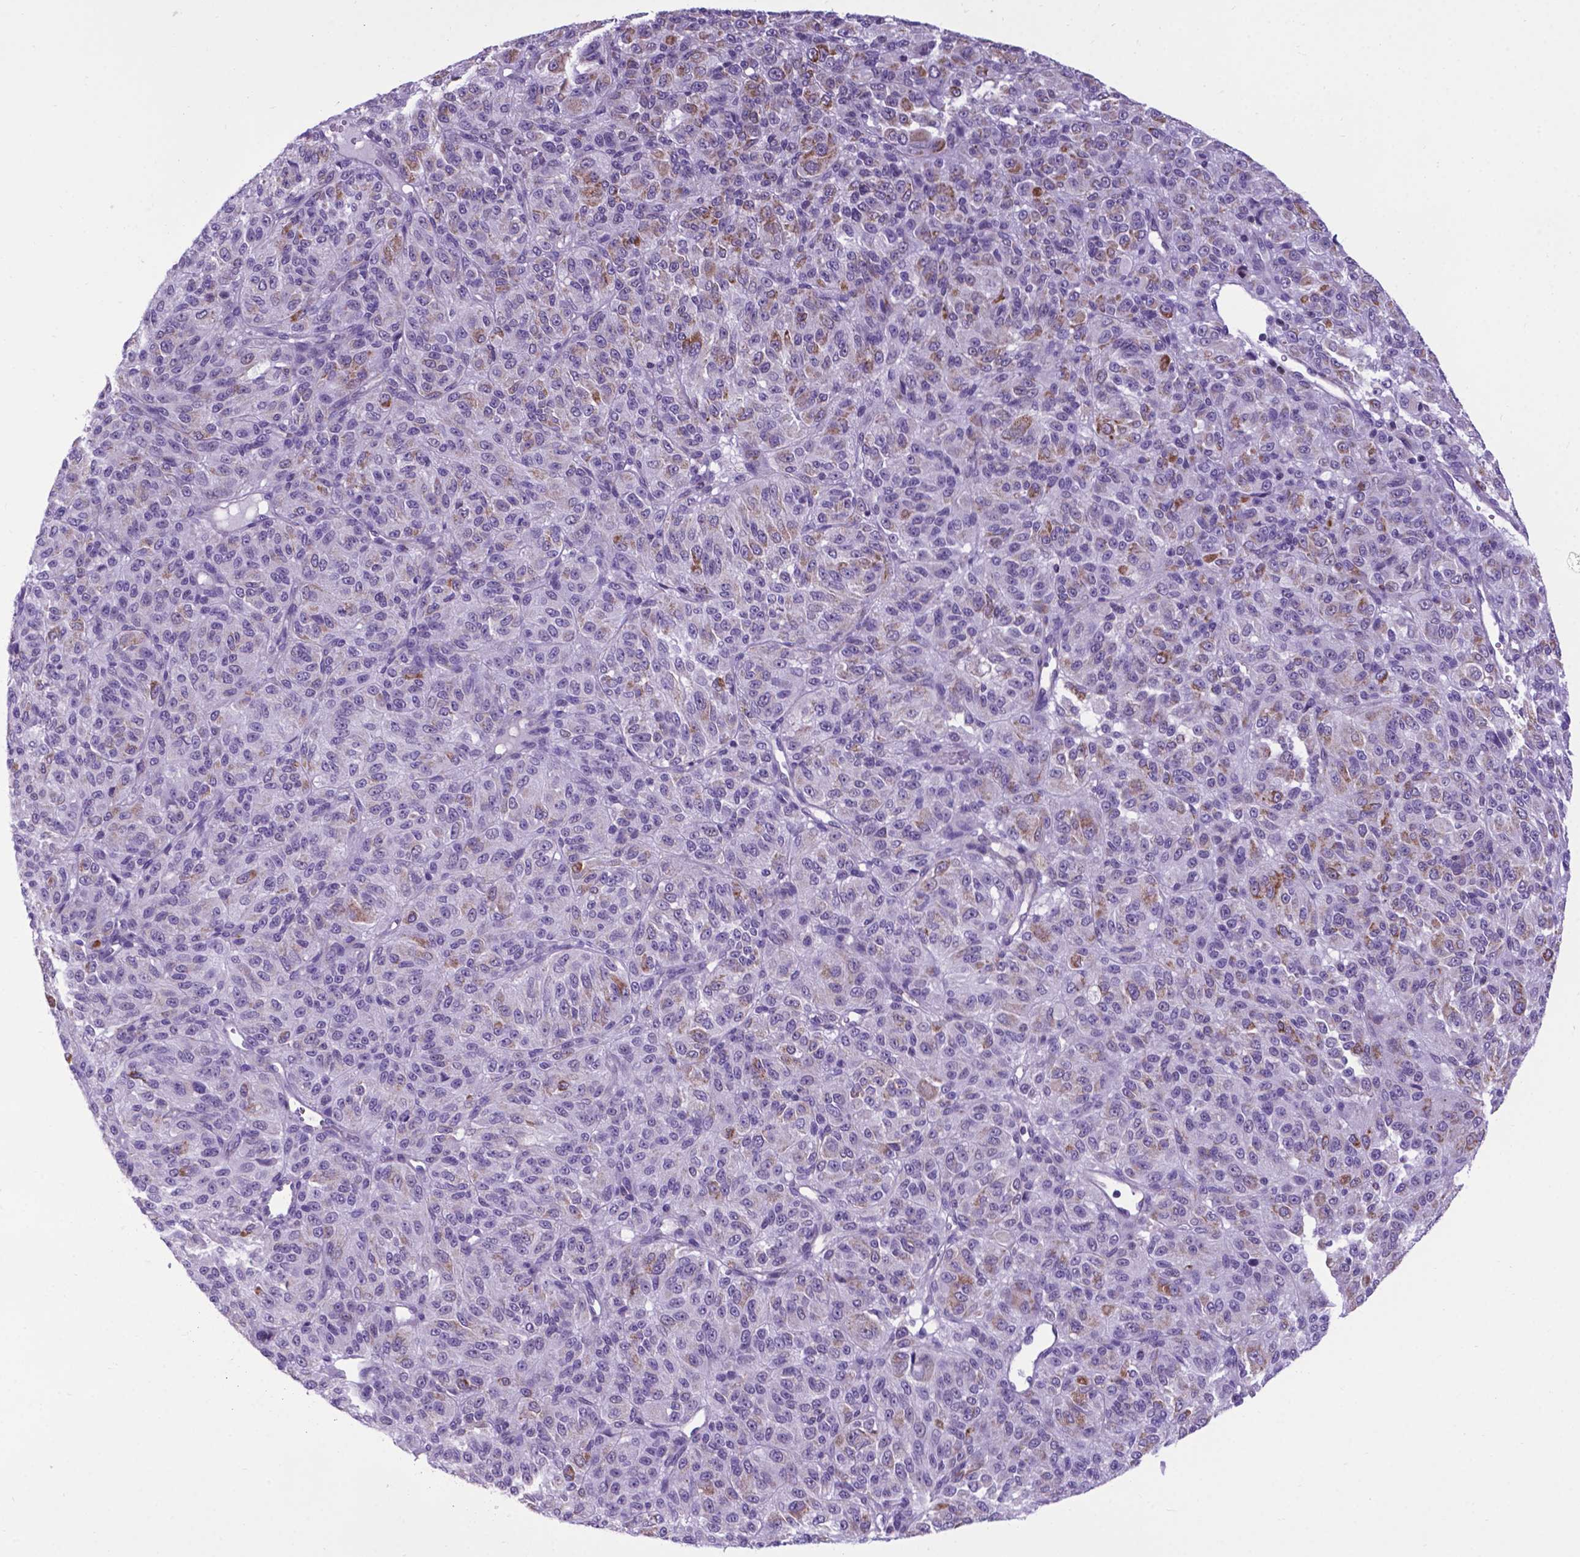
{"staining": {"intensity": "weak", "quantity": "25%-75%", "location": "cytoplasmic/membranous"}, "tissue": "melanoma", "cell_type": "Tumor cells", "image_type": "cancer", "snomed": [{"axis": "morphology", "description": "Malignant melanoma, Metastatic site"}, {"axis": "topography", "description": "Brain"}], "caption": "This histopathology image demonstrates IHC staining of melanoma, with low weak cytoplasmic/membranous expression in approximately 25%-75% of tumor cells.", "gene": "POU3F3", "patient": {"sex": "female", "age": 56}}